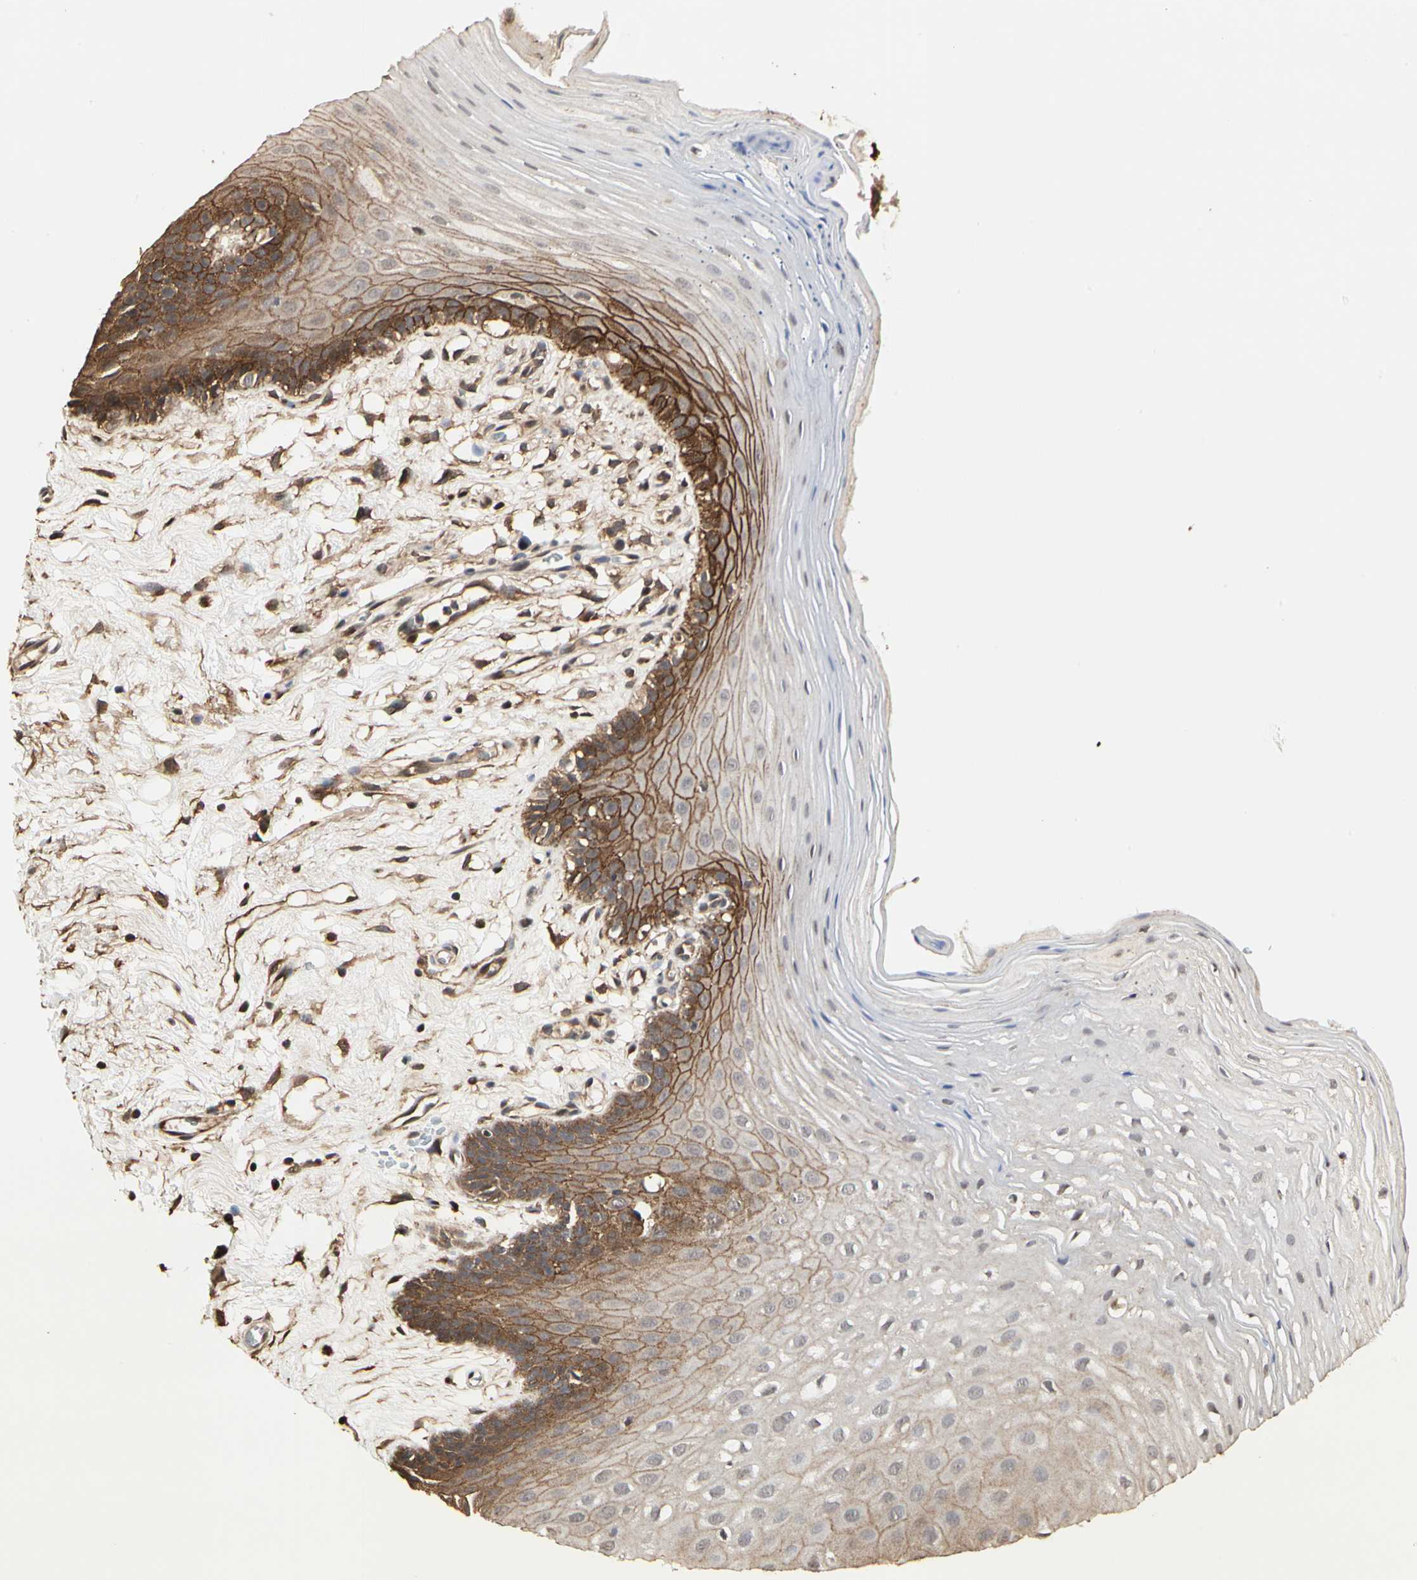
{"staining": {"intensity": "moderate", "quantity": "25%-75%", "location": "cytoplasmic/membranous"}, "tissue": "oral mucosa", "cell_type": "Squamous epithelial cells", "image_type": "normal", "snomed": [{"axis": "morphology", "description": "Normal tissue, NOS"}, {"axis": "morphology", "description": "Squamous cell carcinoma, NOS"}, {"axis": "topography", "description": "Skeletal muscle"}, {"axis": "topography", "description": "Oral tissue"}, {"axis": "topography", "description": "Head-Neck"}], "caption": "Immunohistochemistry image of unremarkable oral mucosa: oral mucosa stained using IHC displays medium levels of moderate protein expression localized specifically in the cytoplasmic/membranous of squamous epithelial cells, appearing as a cytoplasmic/membranous brown color.", "gene": "TAOK1", "patient": {"sex": "male", "age": 71}}